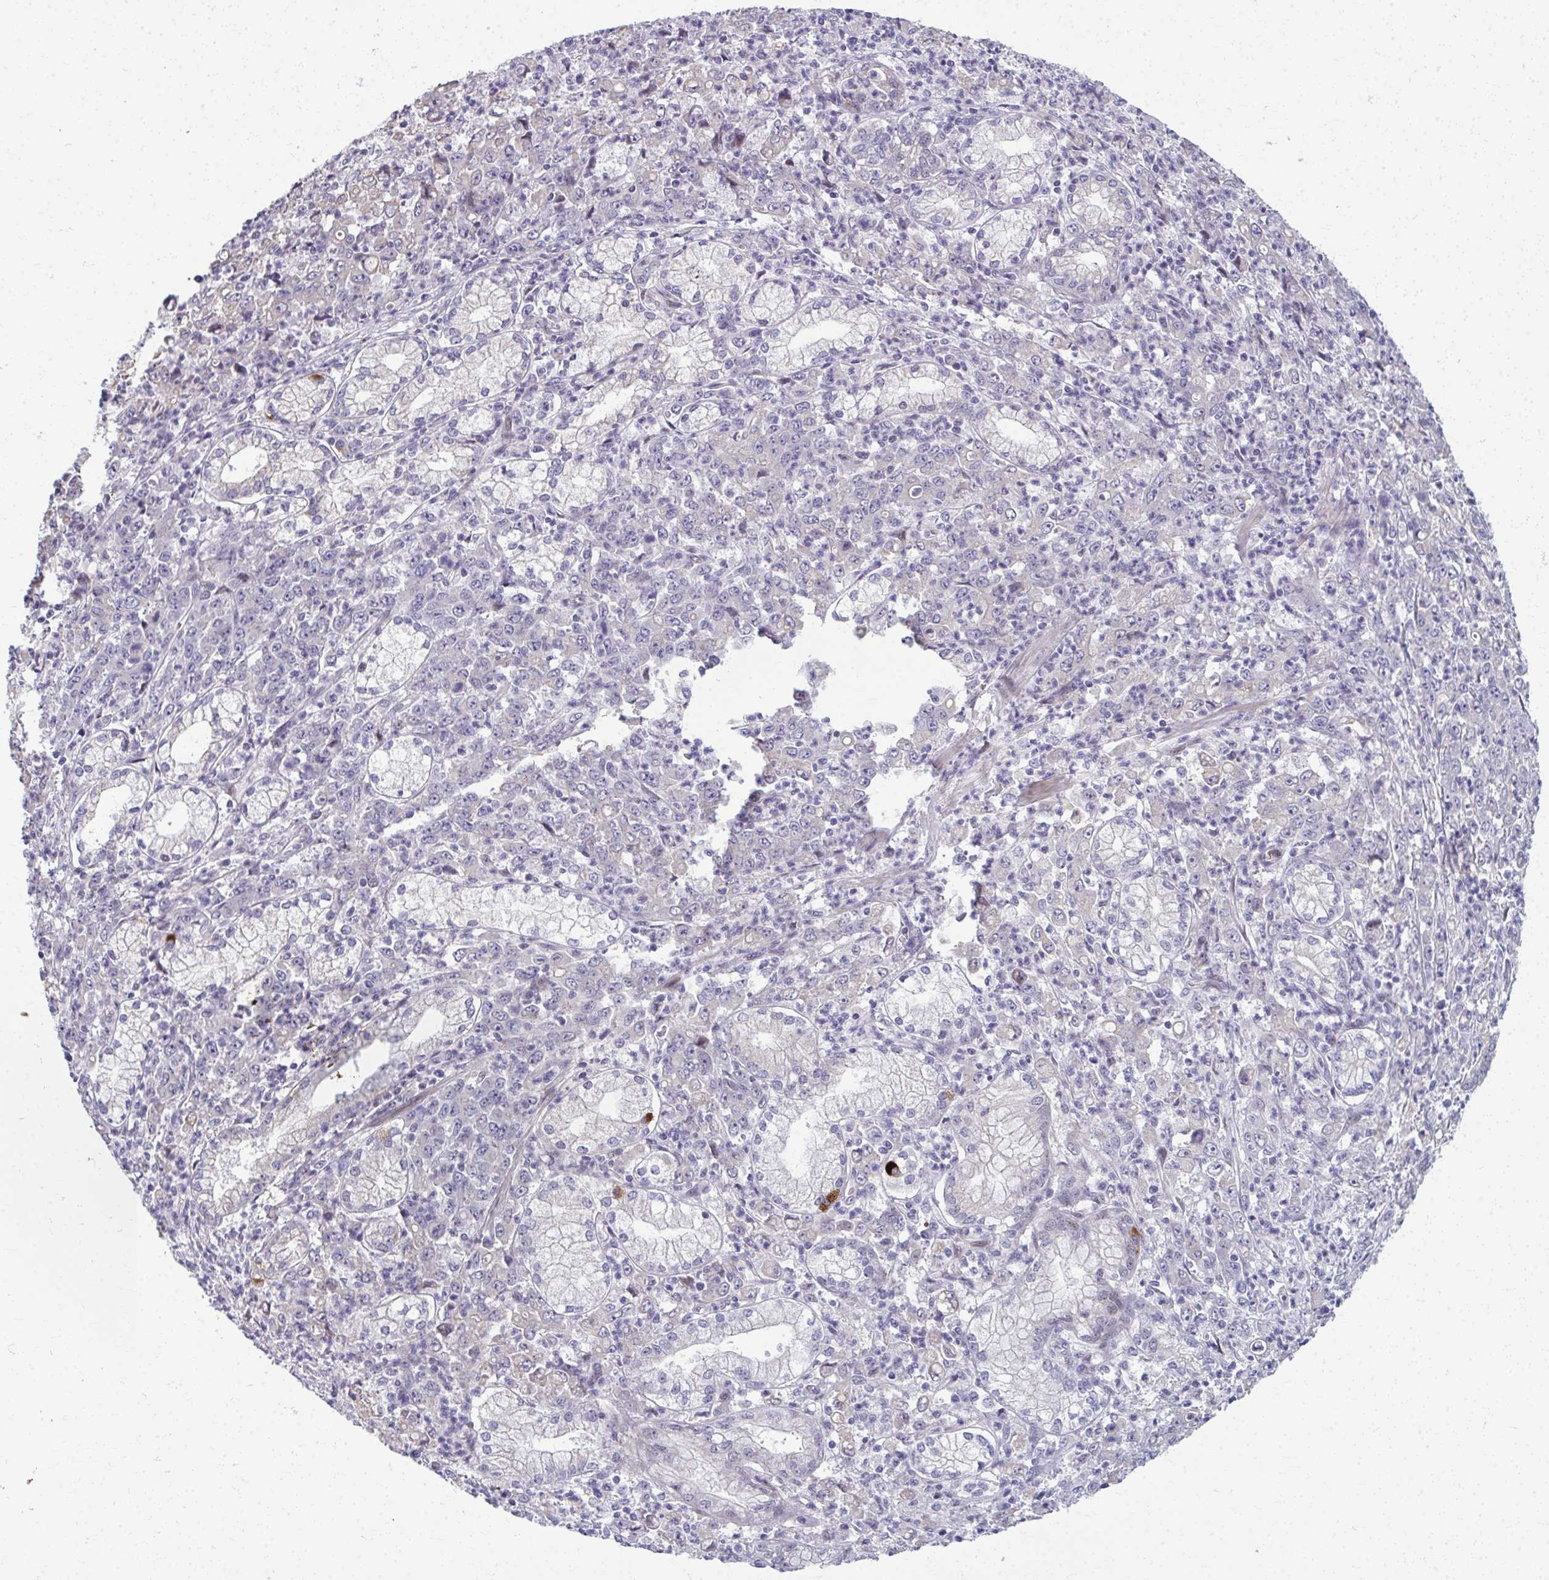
{"staining": {"intensity": "negative", "quantity": "none", "location": "none"}, "tissue": "stomach cancer", "cell_type": "Tumor cells", "image_type": "cancer", "snomed": [{"axis": "morphology", "description": "Adenocarcinoma, NOS"}, {"axis": "topography", "description": "Stomach, lower"}], "caption": "A high-resolution image shows IHC staining of stomach cancer (adenocarcinoma), which shows no significant staining in tumor cells. Nuclei are stained in blue.", "gene": "ODF1", "patient": {"sex": "female", "age": 71}}